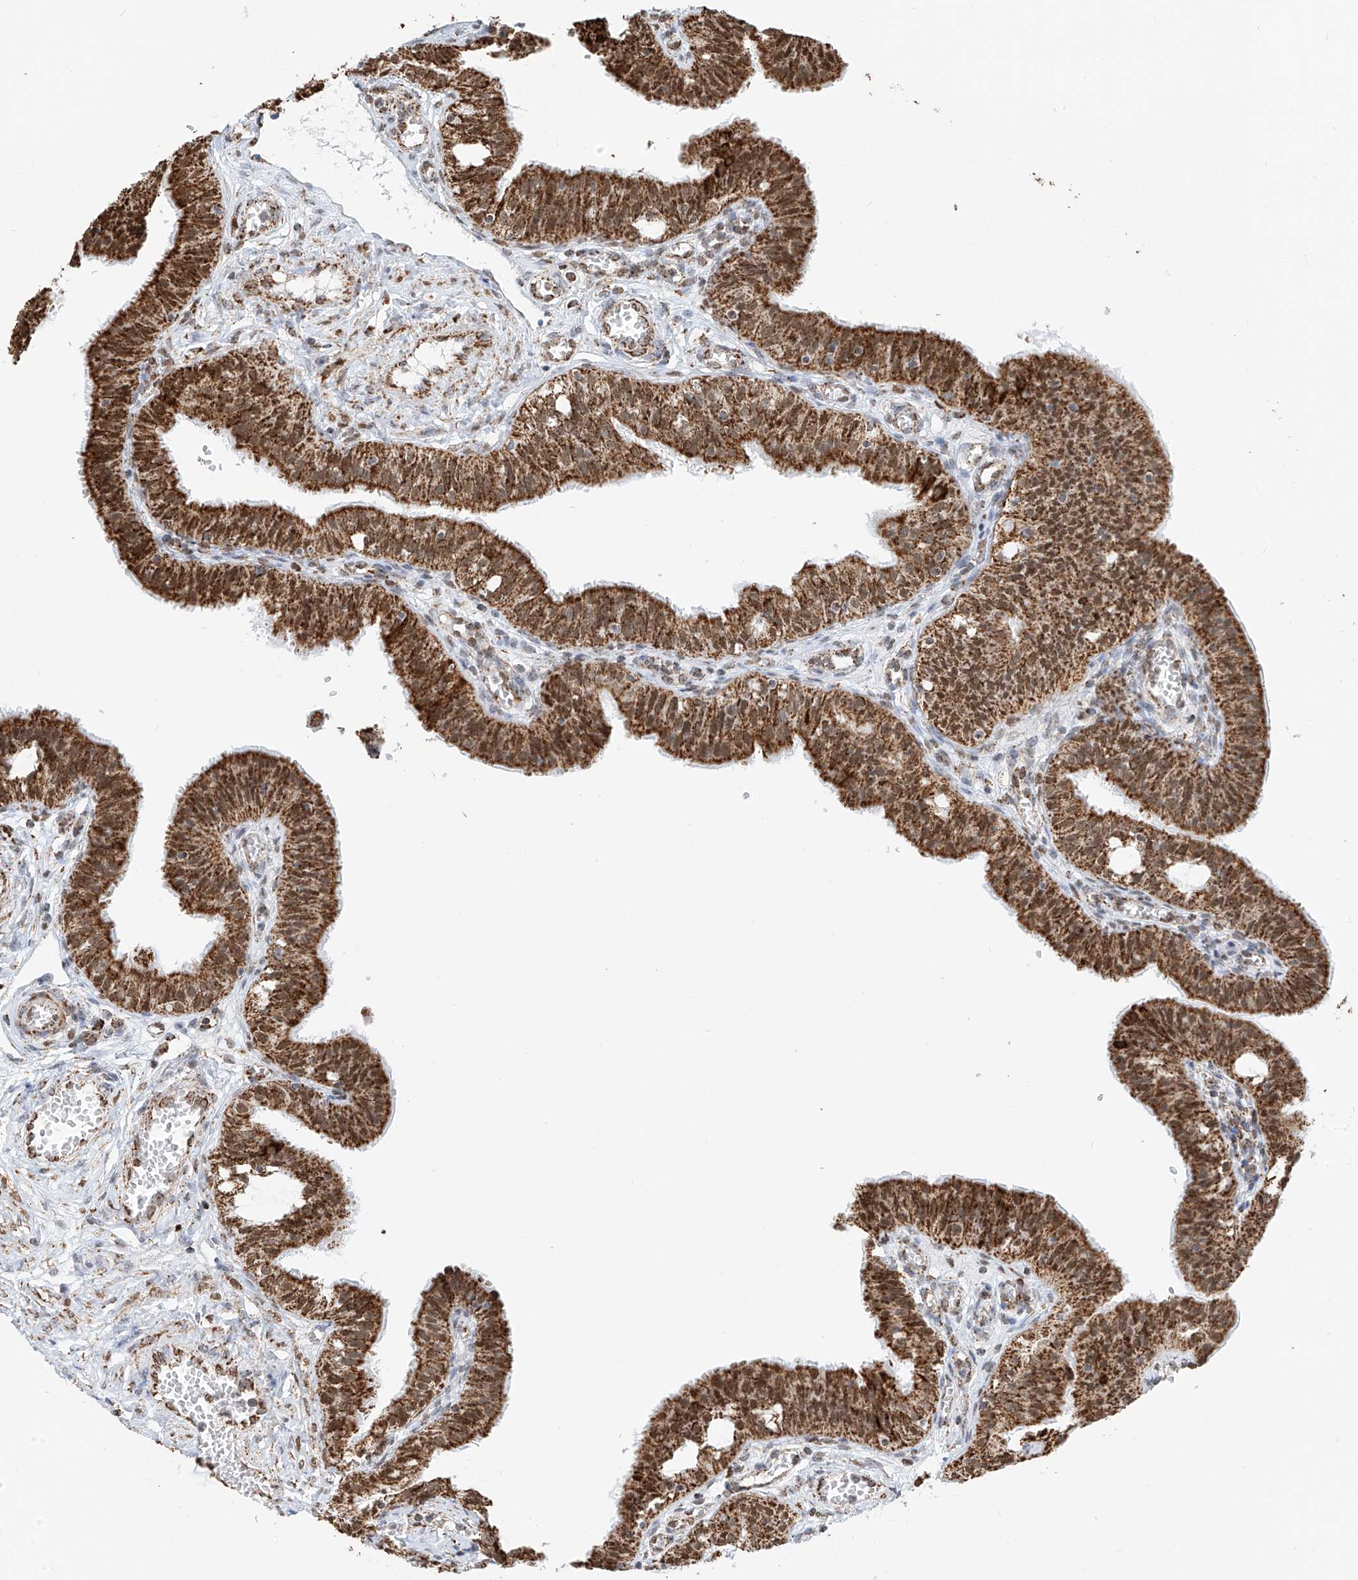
{"staining": {"intensity": "strong", "quantity": ">75%", "location": "cytoplasmic/membranous,nuclear"}, "tissue": "fallopian tube", "cell_type": "Glandular cells", "image_type": "normal", "snomed": [{"axis": "morphology", "description": "Normal tissue, NOS"}, {"axis": "topography", "description": "Fallopian tube"}, {"axis": "topography", "description": "Ovary"}], "caption": "Glandular cells demonstrate high levels of strong cytoplasmic/membranous,nuclear staining in about >75% of cells in normal human fallopian tube. Using DAB (3,3'-diaminobenzidine) (brown) and hematoxylin (blue) stains, captured at high magnification using brightfield microscopy.", "gene": "PPA2", "patient": {"sex": "female", "age": 42}}